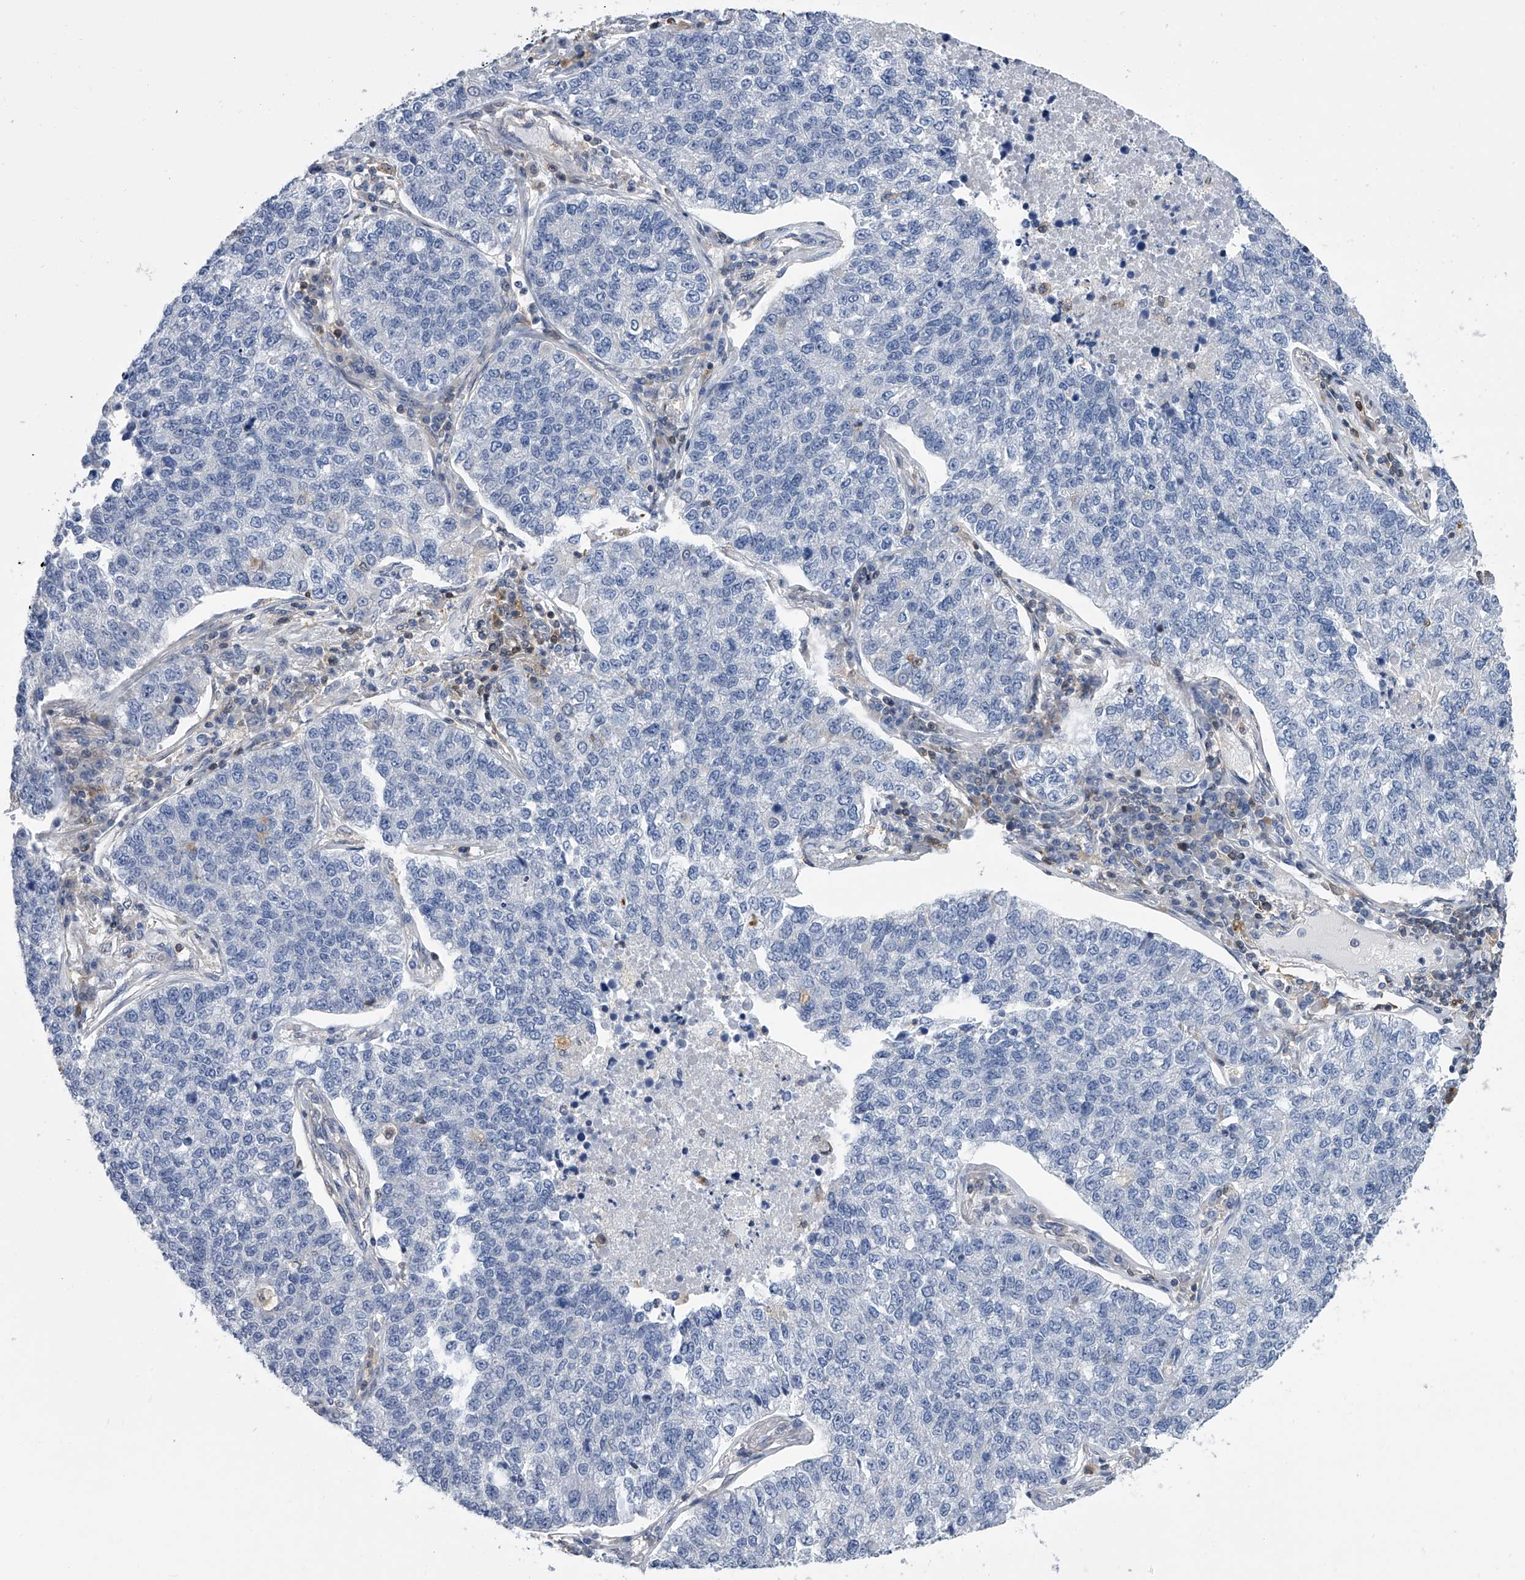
{"staining": {"intensity": "negative", "quantity": "none", "location": "none"}, "tissue": "lung cancer", "cell_type": "Tumor cells", "image_type": "cancer", "snomed": [{"axis": "morphology", "description": "Adenocarcinoma, NOS"}, {"axis": "topography", "description": "Lung"}], "caption": "A high-resolution photomicrograph shows IHC staining of lung cancer, which displays no significant staining in tumor cells.", "gene": "SERPINB9", "patient": {"sex": "male", "age": 49}}